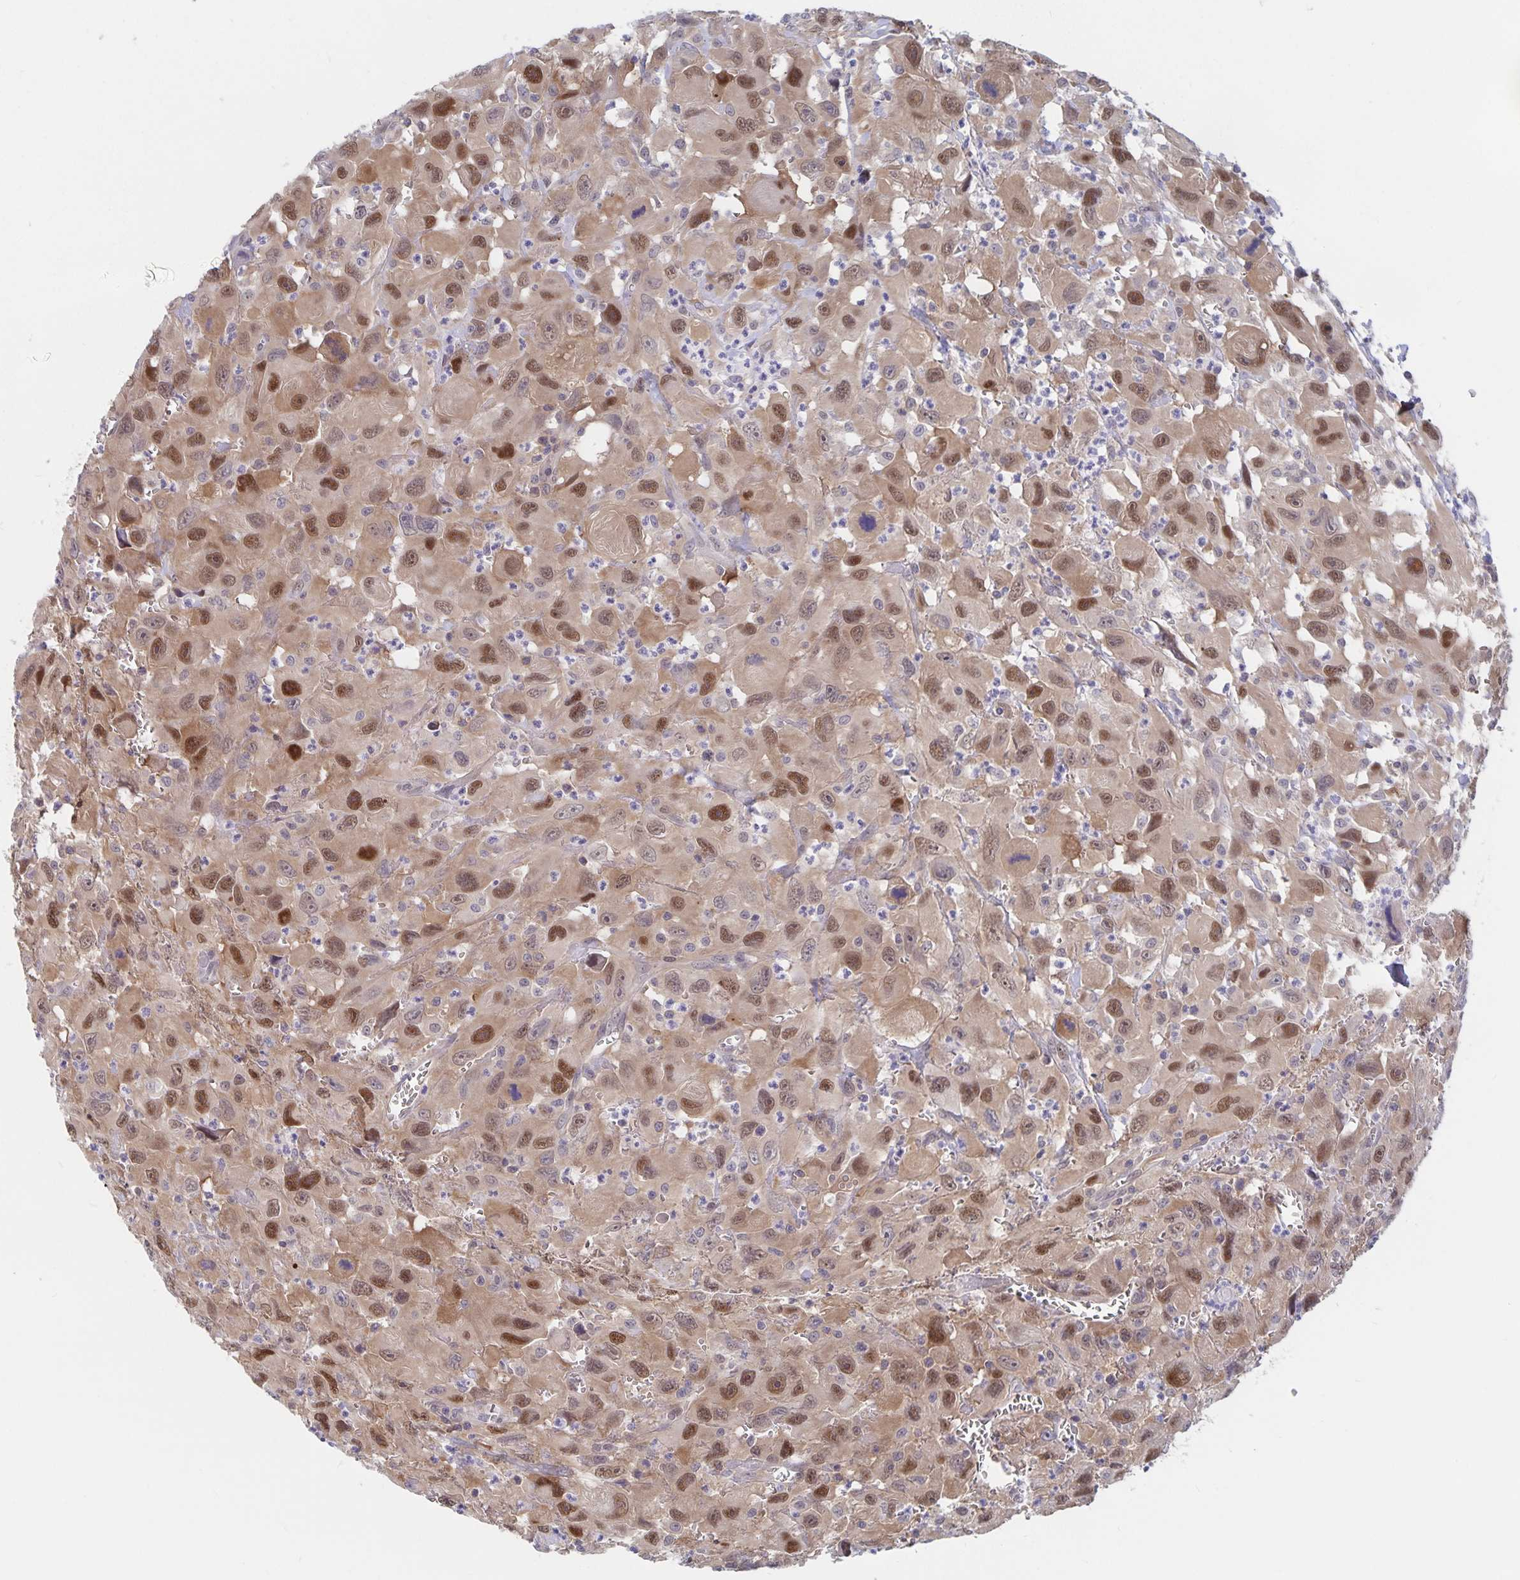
{"staining": {"intensity": "moderate", "quantity": ">75%", "location": "nuclear"}, "tissue": "head and neck cancer", "cell_type": "Tumor cells", "image_type": "cancer", "snomed": [{"axis": "morphology", "description": "Squamous cell carcinoma, NOS"}, {"axis": "morphology", "description": "Squamous cell carcinoma, metastatic, NOS"}, {"axis": "topography", "description": "Oral tissue"}, {"axis": "topography", "description": "Head-Neck"}], "caption": "DAB immunohistochemical staining of head and neck cancer (squamous cell carcinoma) displays moderate nuclear protein expression in approximately >75% of tumor cells. (brown staining indicates protein expression, while blue staining denotes nuclei).", "gene": "BAG6", "patient": {"sex": "female", "age": 85}}